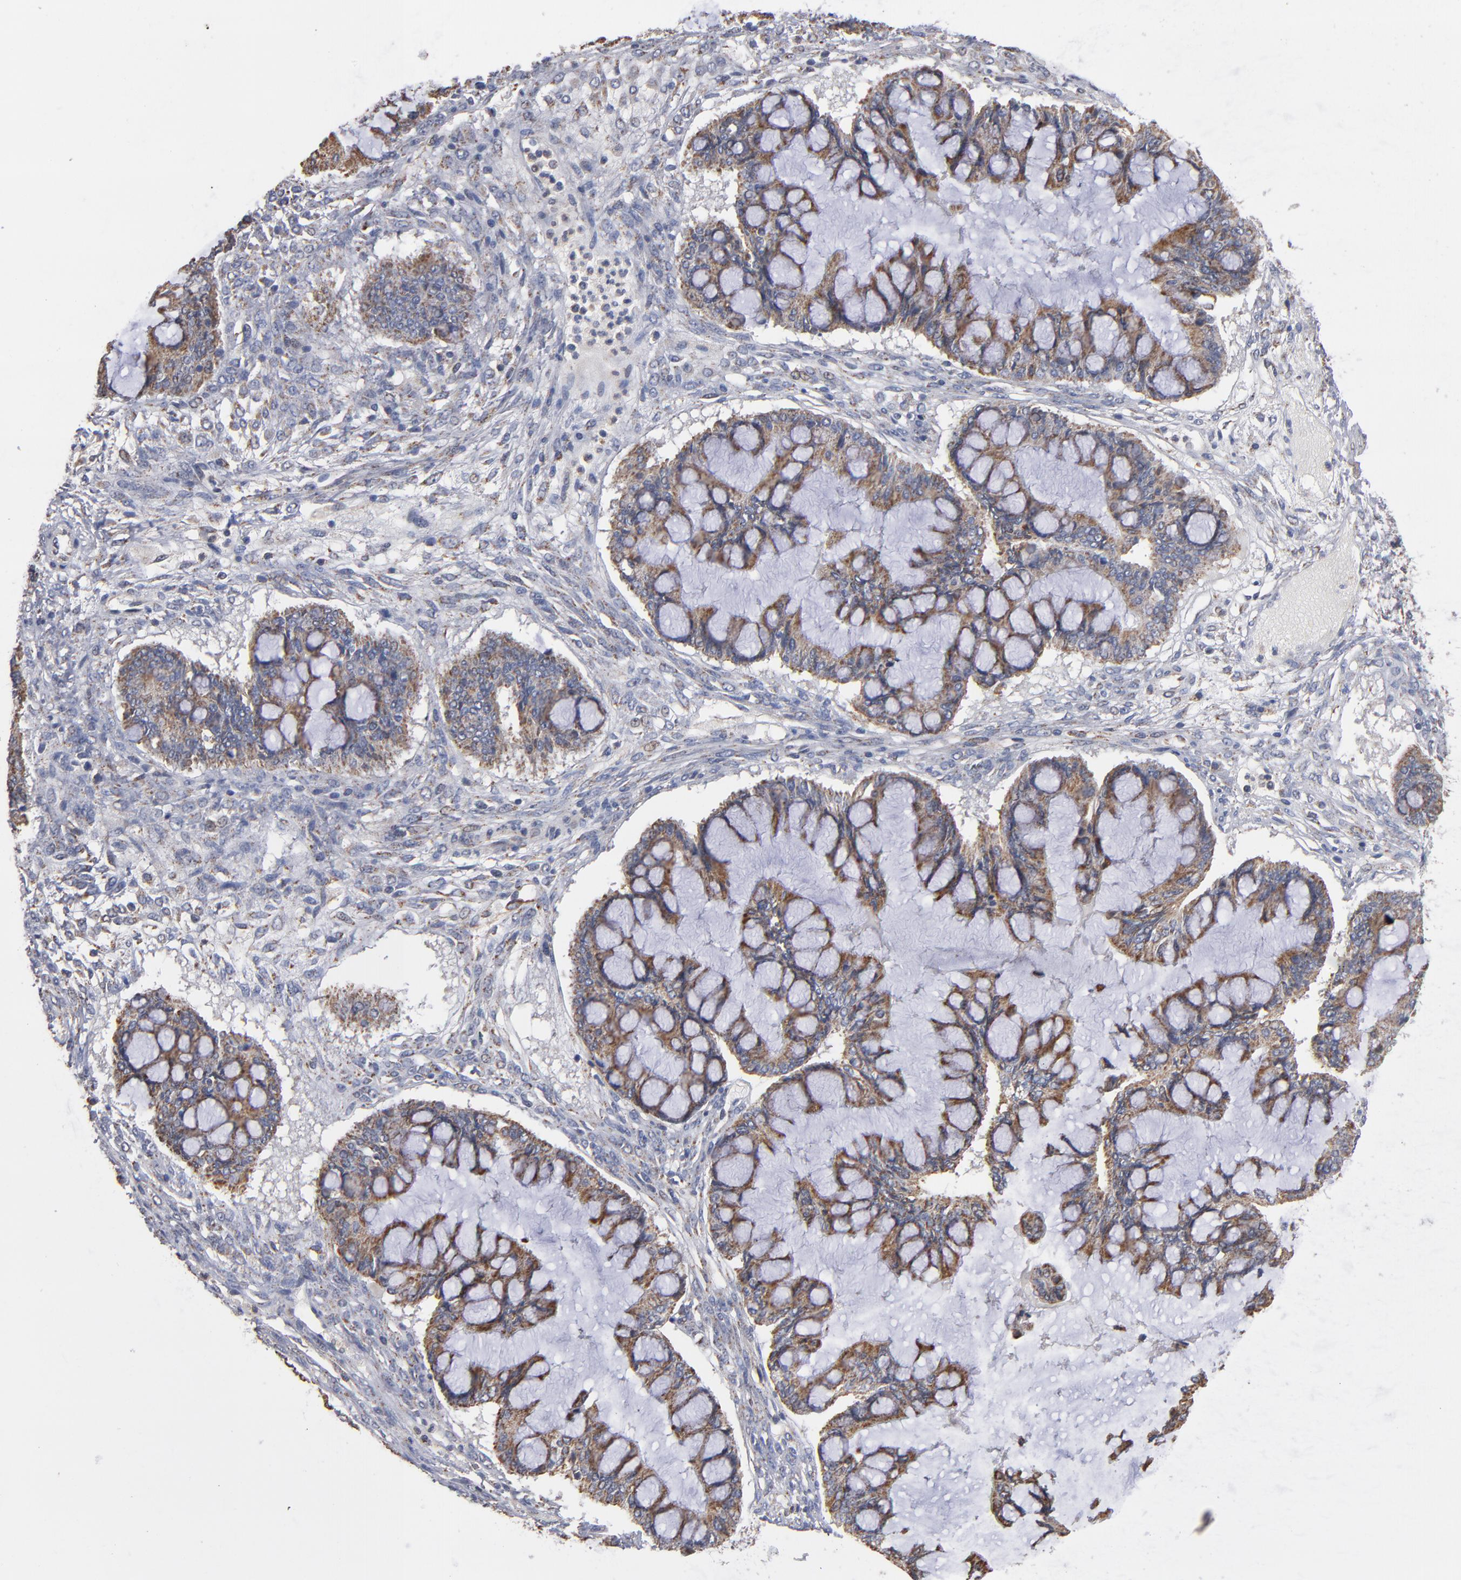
{"staining": {"intensity": "moderate", "quantity": ">75%", "location": "cytoplasmic/membranous"}, "tissue": "ovarian cancer", "cell_type": "Tumor cells", "image_type": "cancer", "snomed": [{"axis": "morphology", "description": "Cystadenocarcinoma, mucinous, NOS"}, {"axis": "topography", "description": "Ovary"}], "caption": "About >75% of tumor cells in human ovarian cancer (mucinous cystadenocarcinoma) reveal moderate cytoplasmic/membranous protein positivity as visualized by brown immunohistochemical staining.", "gene": "MIPOL1", "patient": {"sex": "female", "age": 73}}